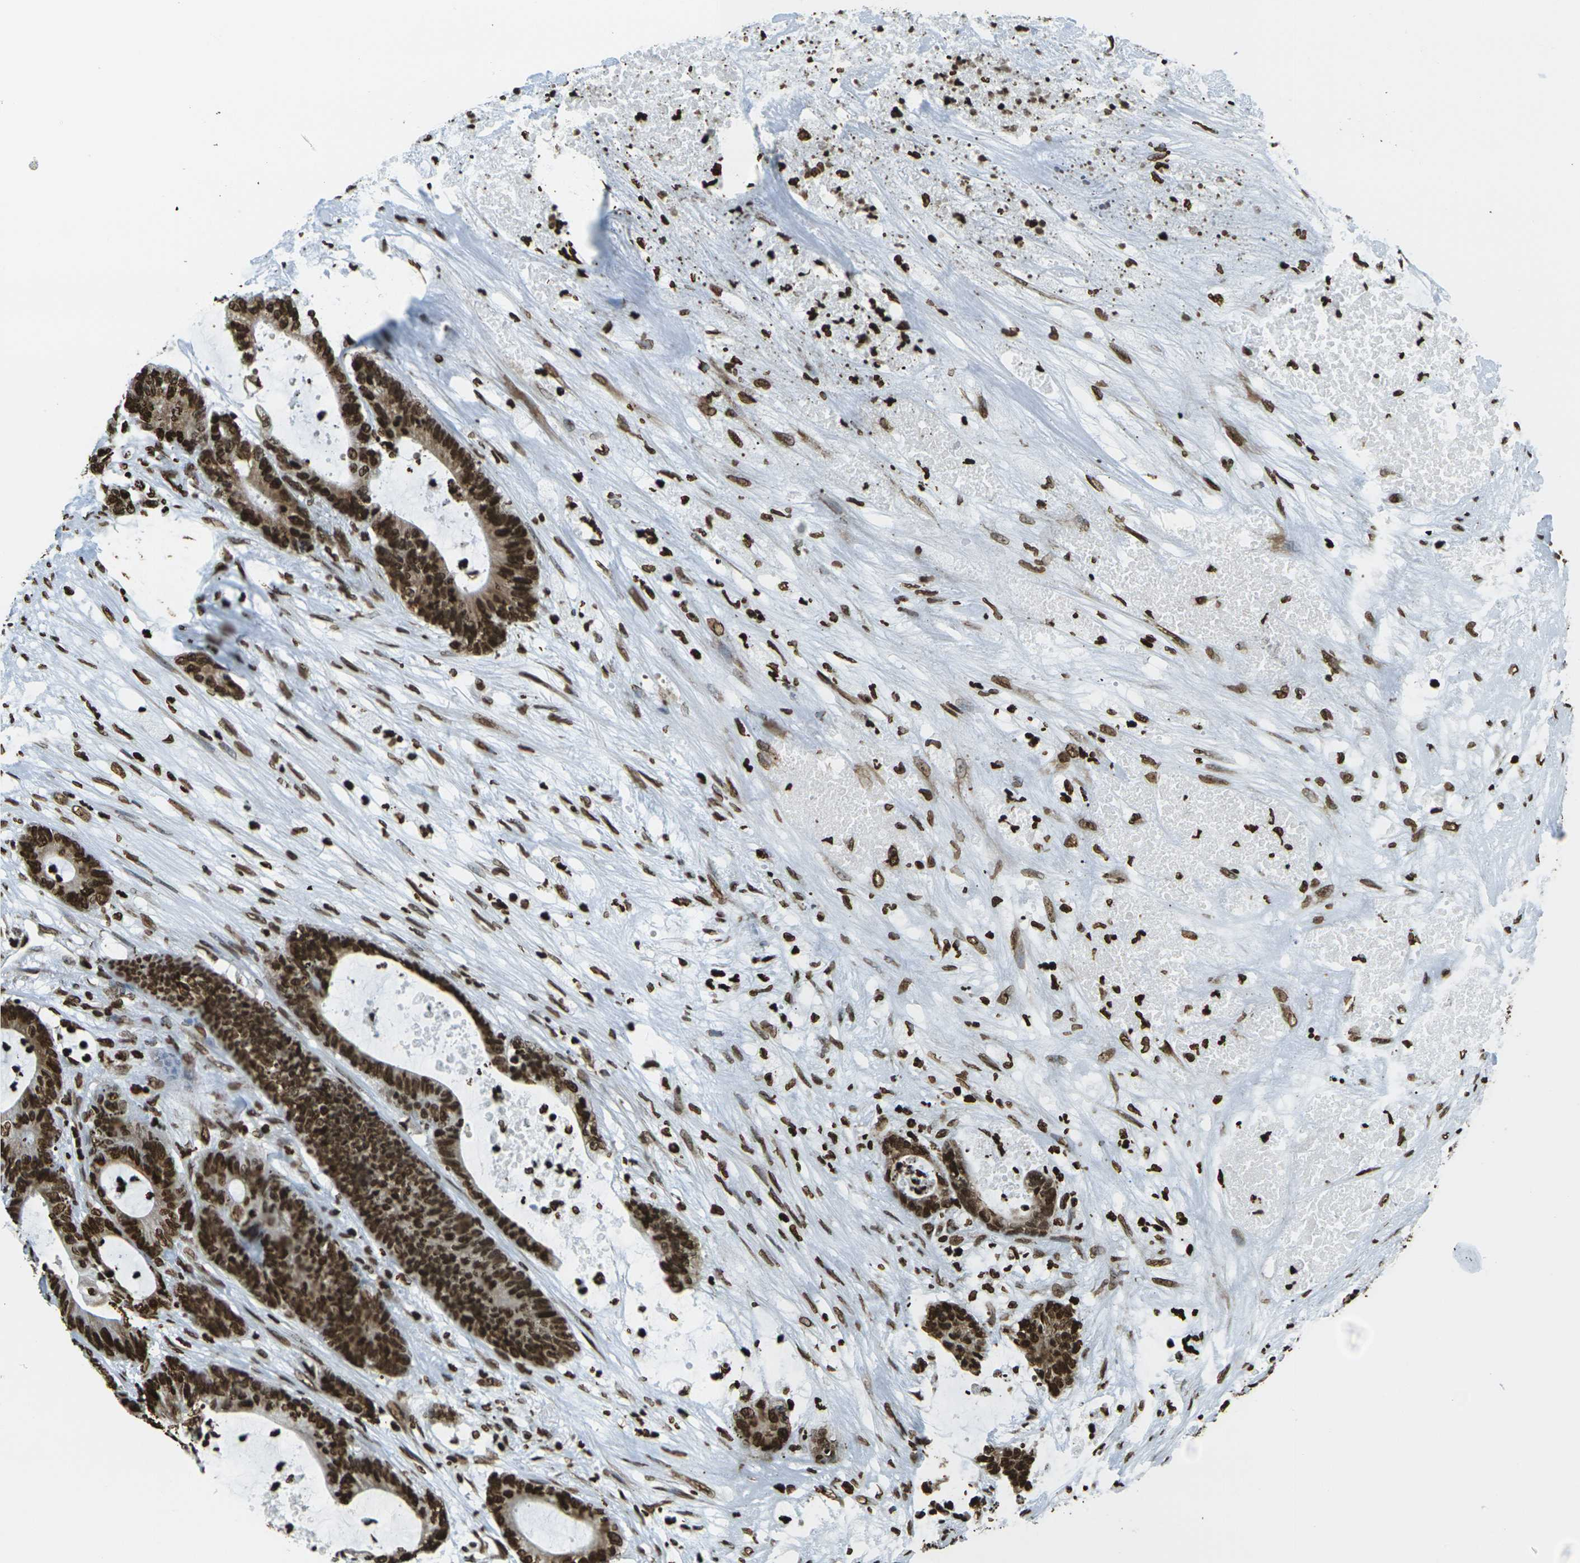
{"staining": {"intensity": "strong", "quantity": ">75%", "location": "nuclear"}, "tissue": "colorectal cancer", "cell_type": "Tumor cells", "image_type": "cancer", "snomed": [{"axis": "morphology", "description": "Adenocarcinoma, NOS"}, {"axis": "topography", "description": "Colon"}], "caption": "High-magnification brightfield microscopy of colorectal cancer stained with DAB (3,3'-diaminobenzidine) (brown) and counterstained with hematoxylin (blue). tumor cells exhibit strong nuclear staining is seen in about>75% of cells. Nuclei are stained in blue.", "gene": "H1-2", "patient": {"sex": "female", "age": 84}}